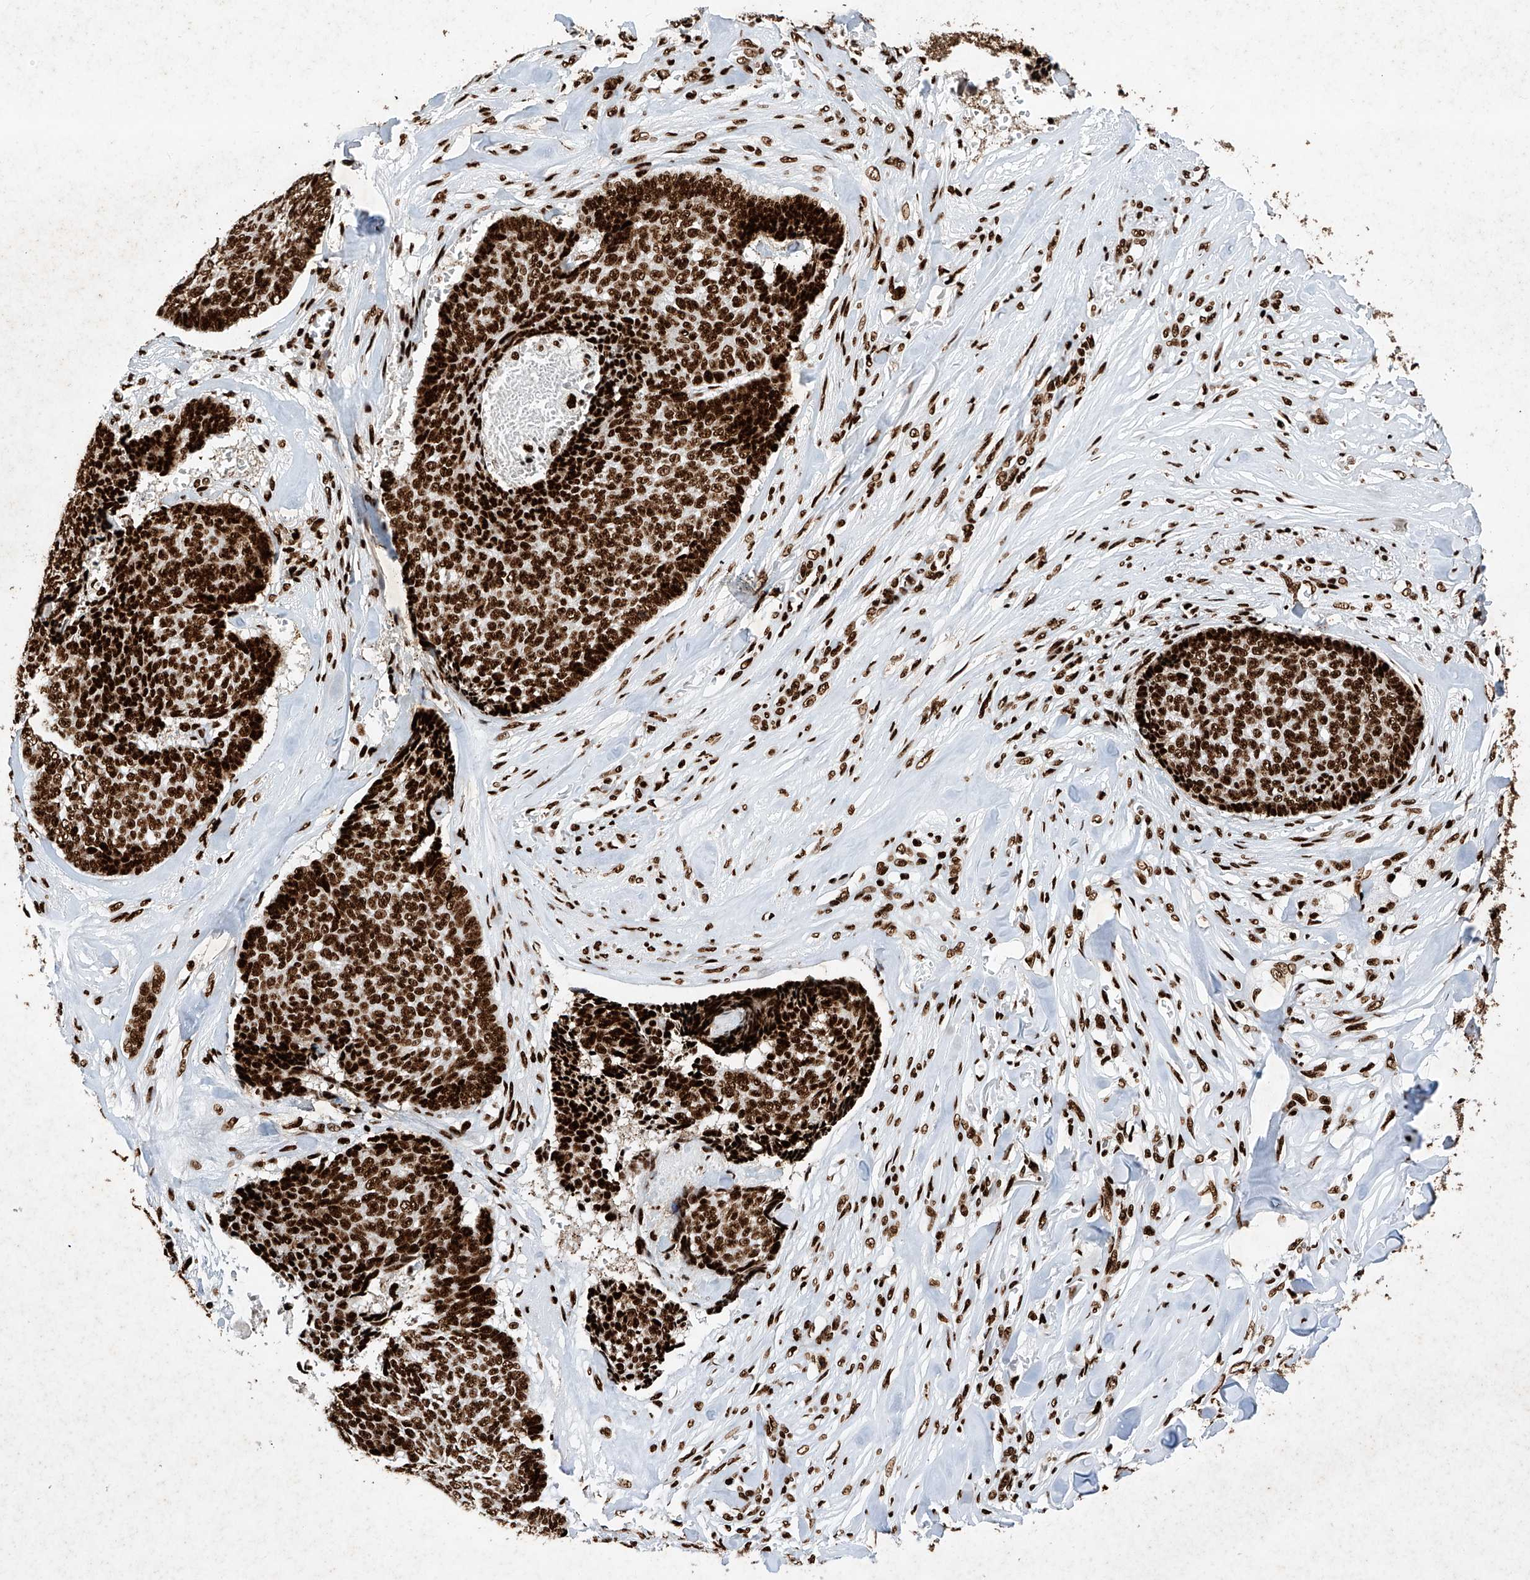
{"staining": {"intensity": "strong", "quantity": ">75%", "location": "nuclear"}, "tissue": "skin cancer", "cell_type": "Tumor cells", "image_type": "cancer", "snomed": [{"axis": "morphology", "description": "Basal cell carcinoma"}, {"axis": "topography", "description": "Skin"}], "caption": "IHC of skin cancer exhibits high levels of strong nuclear positivity in about >75% of tumor cells.", "gene": "SRSF6", "patient": {"sex": "male", "age": 84}}